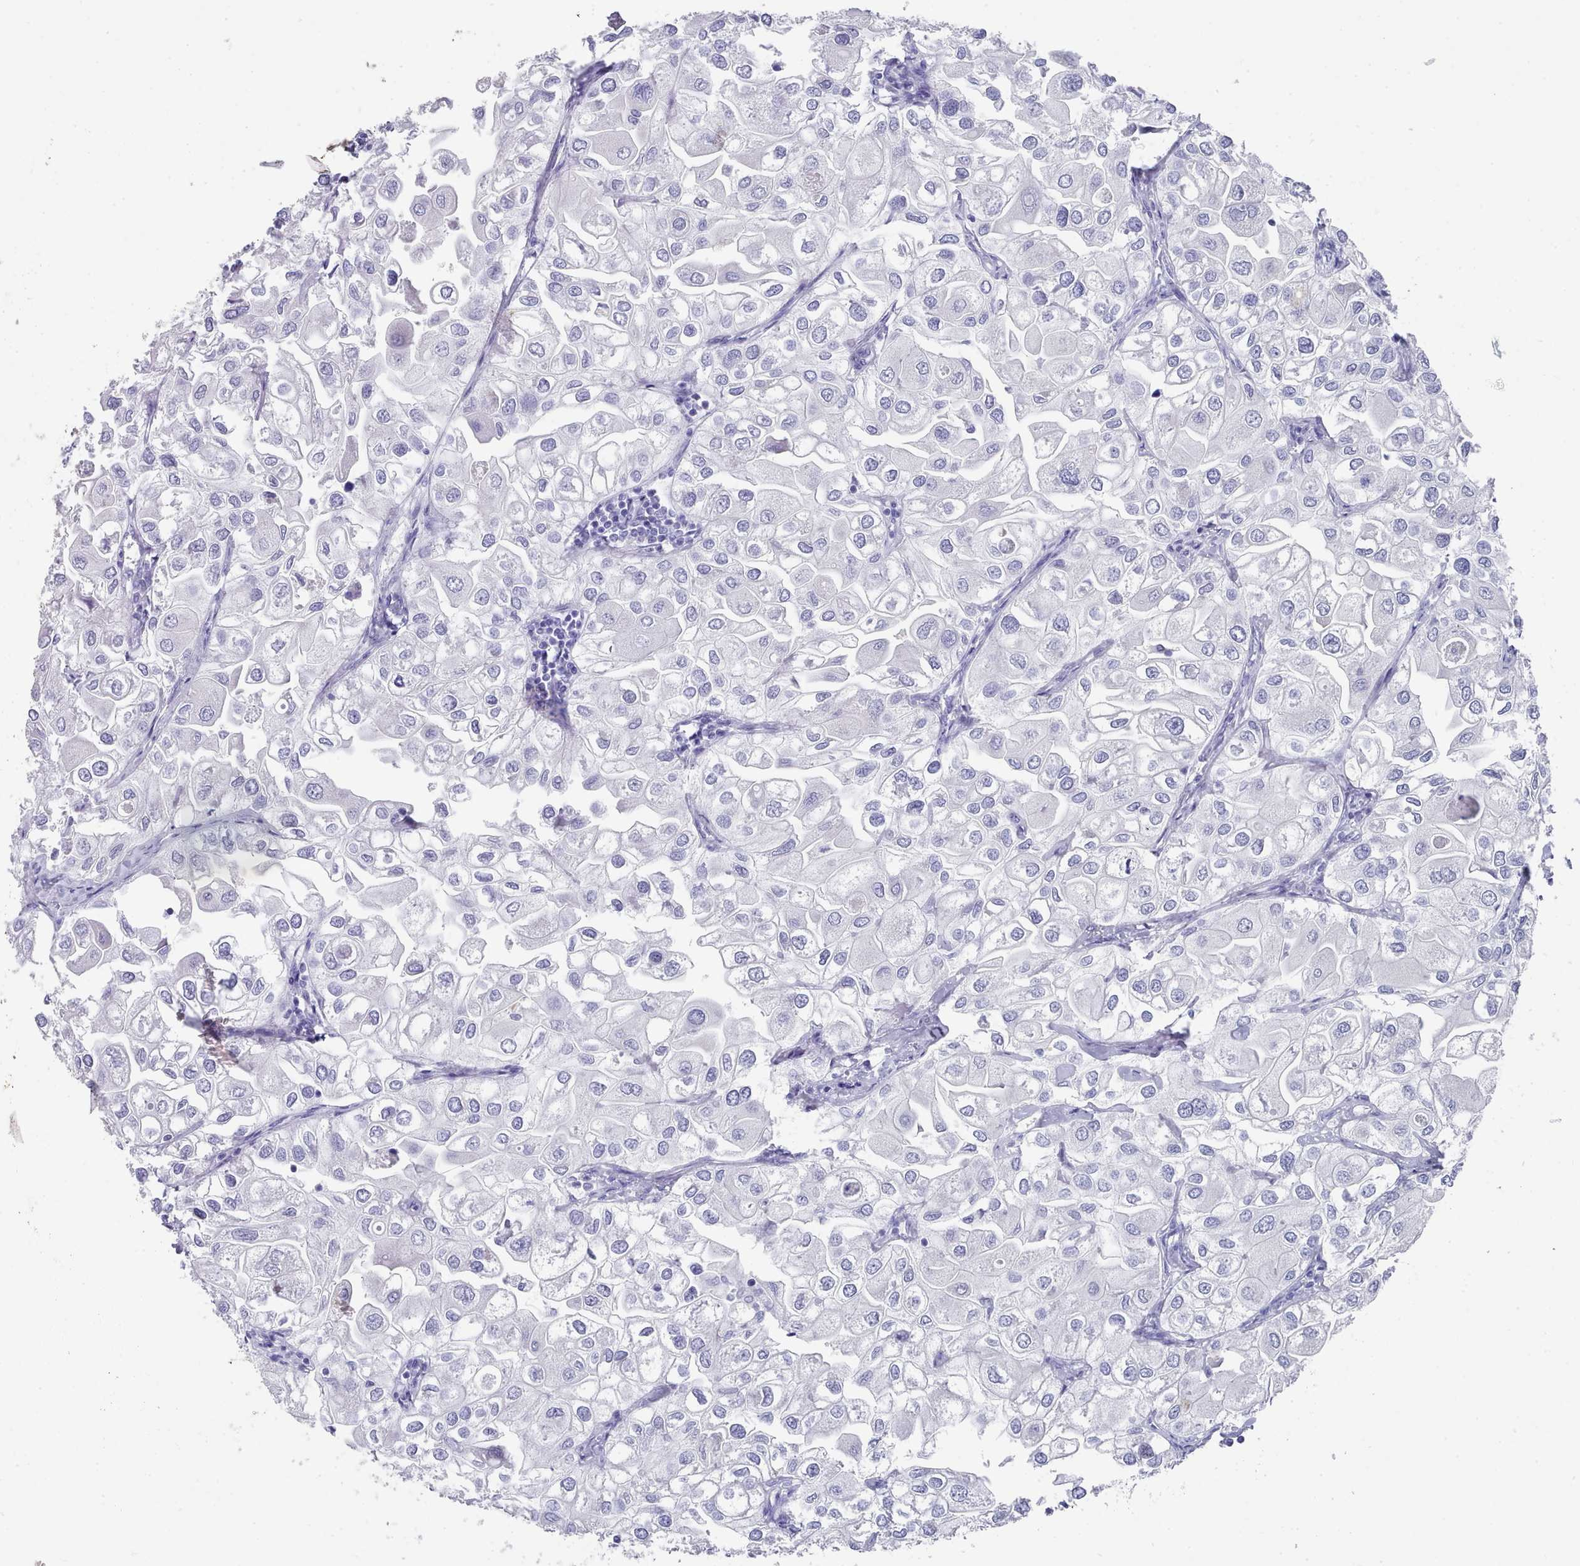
{"staining": {"intensity": "negative", "quantity": "none", "location": "none"}, "tissue": "urothelial cancer", "cell_type": "Tumor cells", "image_type": "cancer", "snomed": [{"axis": "morphology", "description": "Urothelial carcinoma, High grade"}, {"axis": "topography", "description": "Urinary bladder"}], "caption": "Immunohistochemistry micrograph of human urothelial cancer stained for a protein (brown), which demonstrates no staining in tumor cells.", "gene": "LRRC37A", "patient": {"sex": "male", "age": 64}}